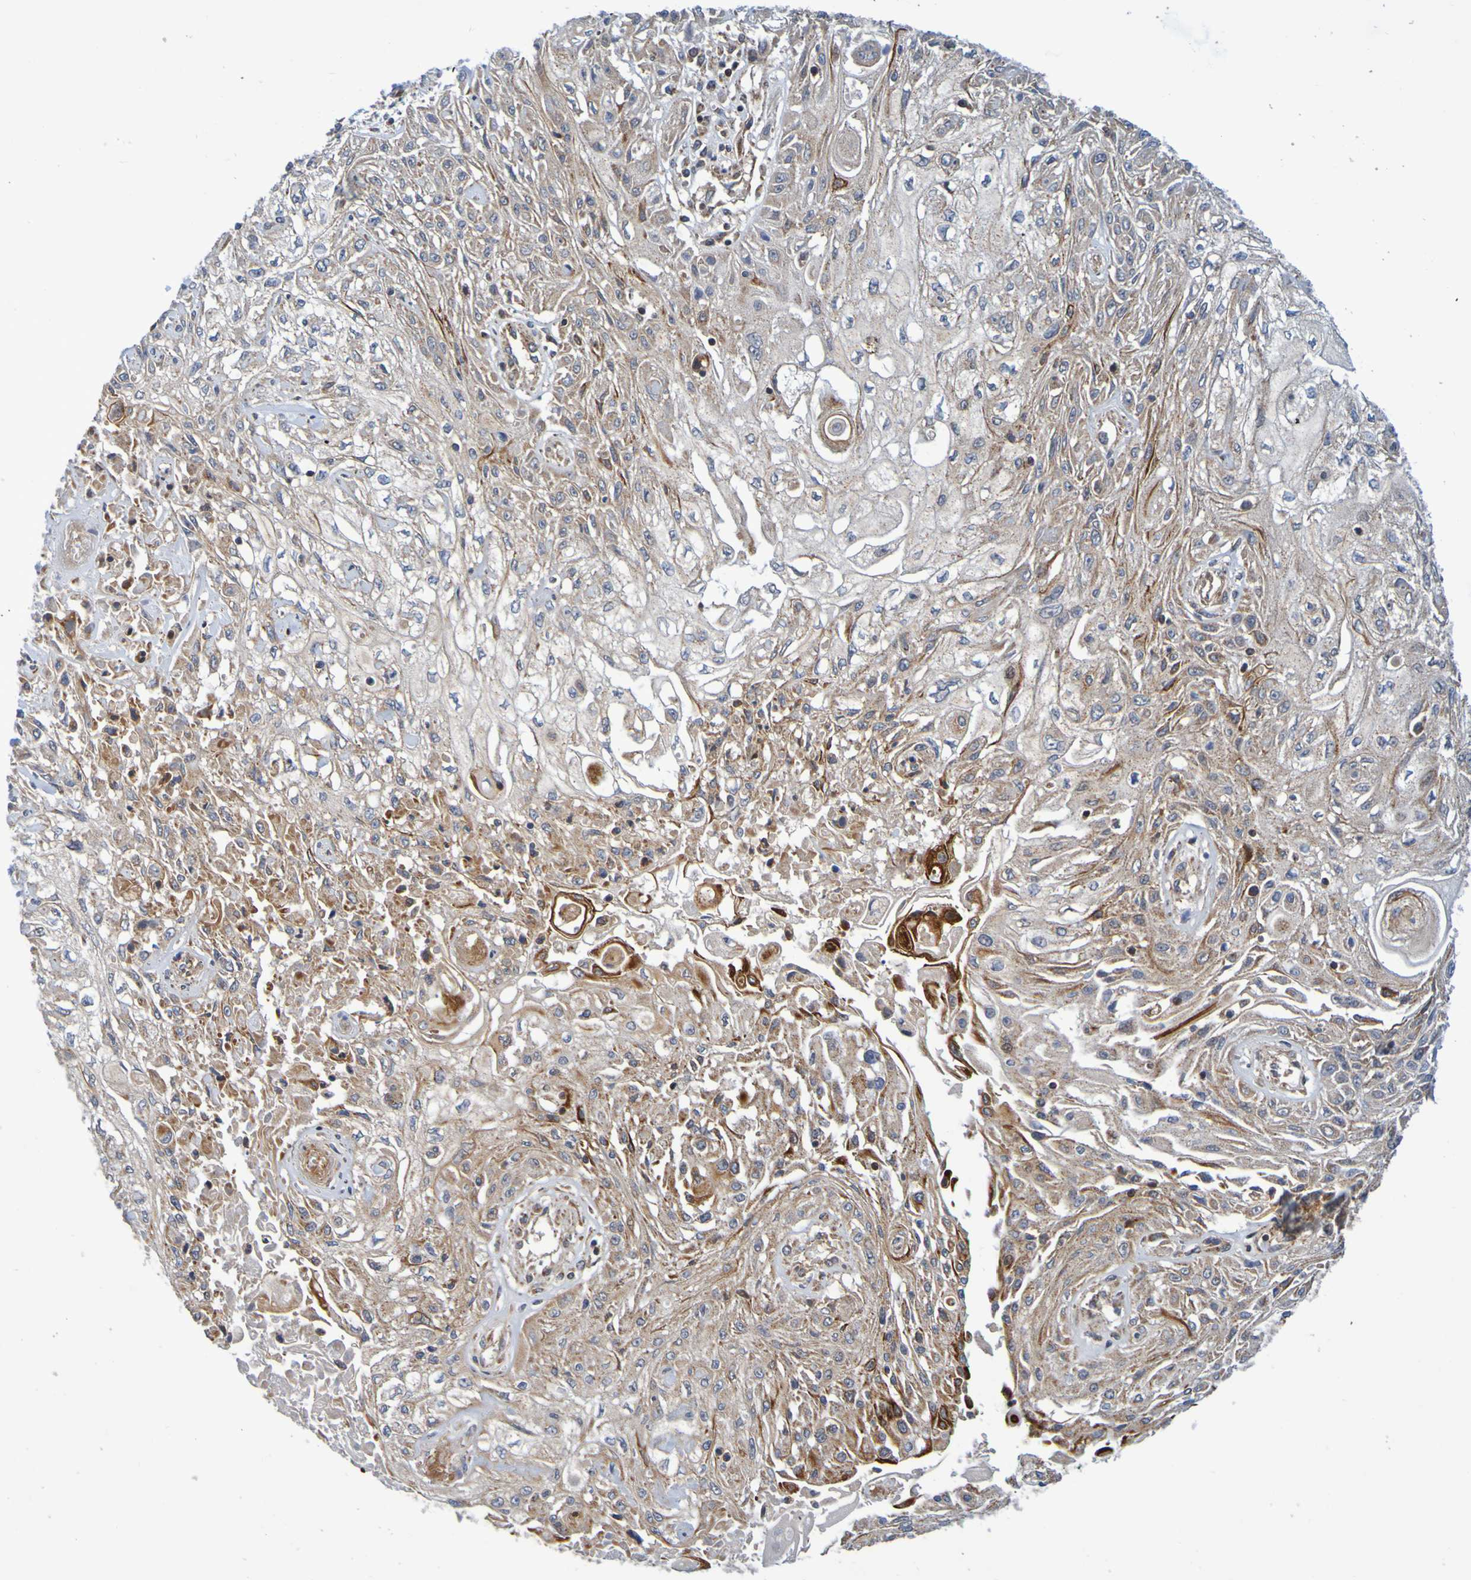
{"staining": {"intensity": "moderate", "quantity": ">75%", "location": "cytoplasmic/membranous"}, "tissue": "skin cancer", "cell_type": "Tumor cells", "image_type": "cancer", "snomed": [{"axis": "morphology", "description": "Squamous cell carcinoma, NOS"}, {"axis": "topography", "description": "Skin"}], "caption": "Immunohistochemical staining of human skin cancer demonstrates moderate cytoplasmic/membranous protein positivity in approximately >75% of tumor cells.", "gene": "CCDC51", "patient": {"sex": "male", "age": 75}}